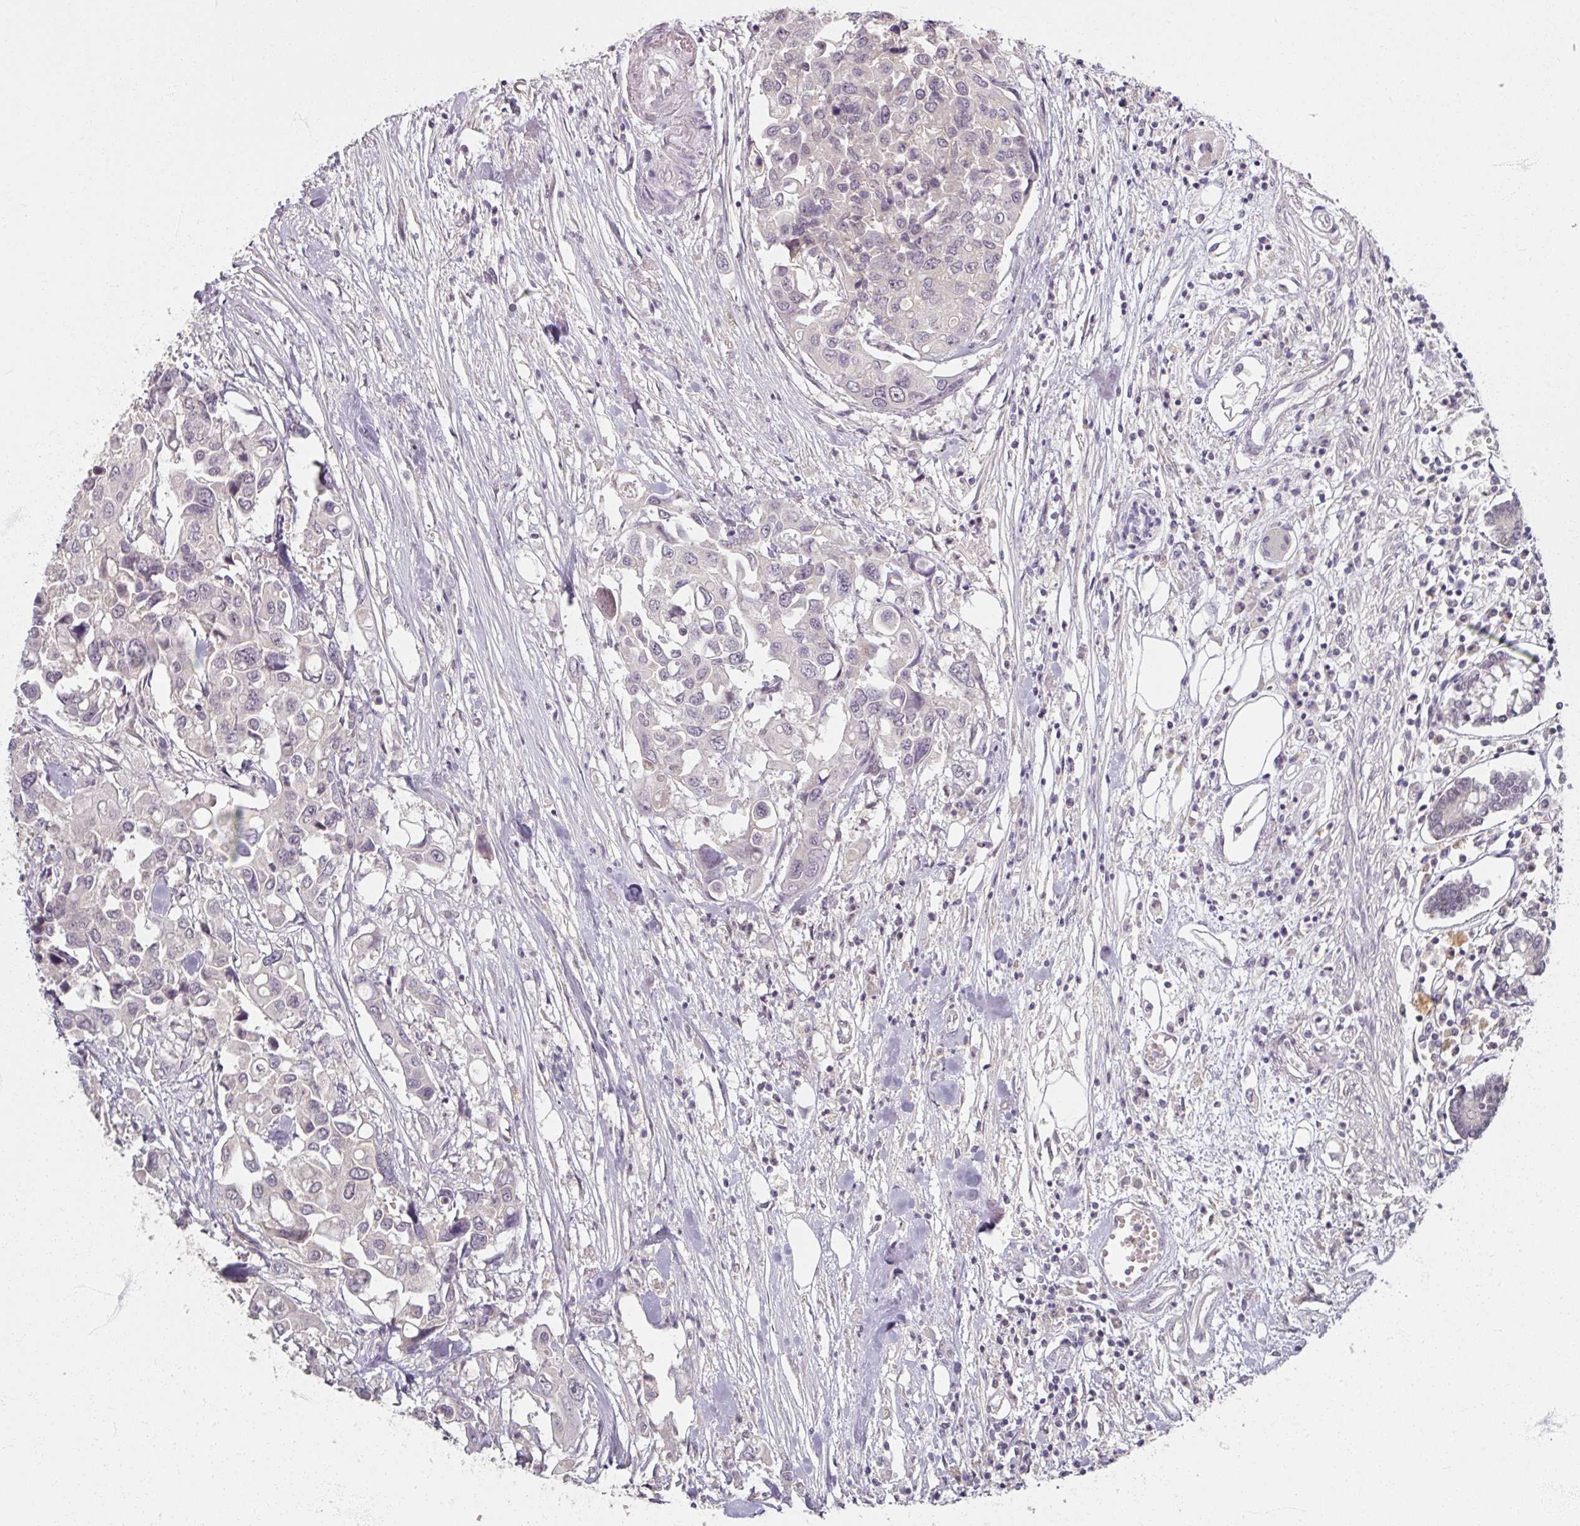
{"staining": {"intensity": "negative", "quantity": "none", "location": "none"}, "tissue": "colorectal cancer", "cell_type": "Tumor cells", "image_type": "cancer", "snomed": [{"axis": "morphology", "description": "Adenocarcinoma, NOS"}, {"axis": "topography", "description": "Colon"}], "caption": "Immunohistochemical staining of colorectal cancer (adenocarcinoma) shows no significant positivity in tumor cells.", "gene": "SOX11", "patient": {"sex": "male", "age": 77}}